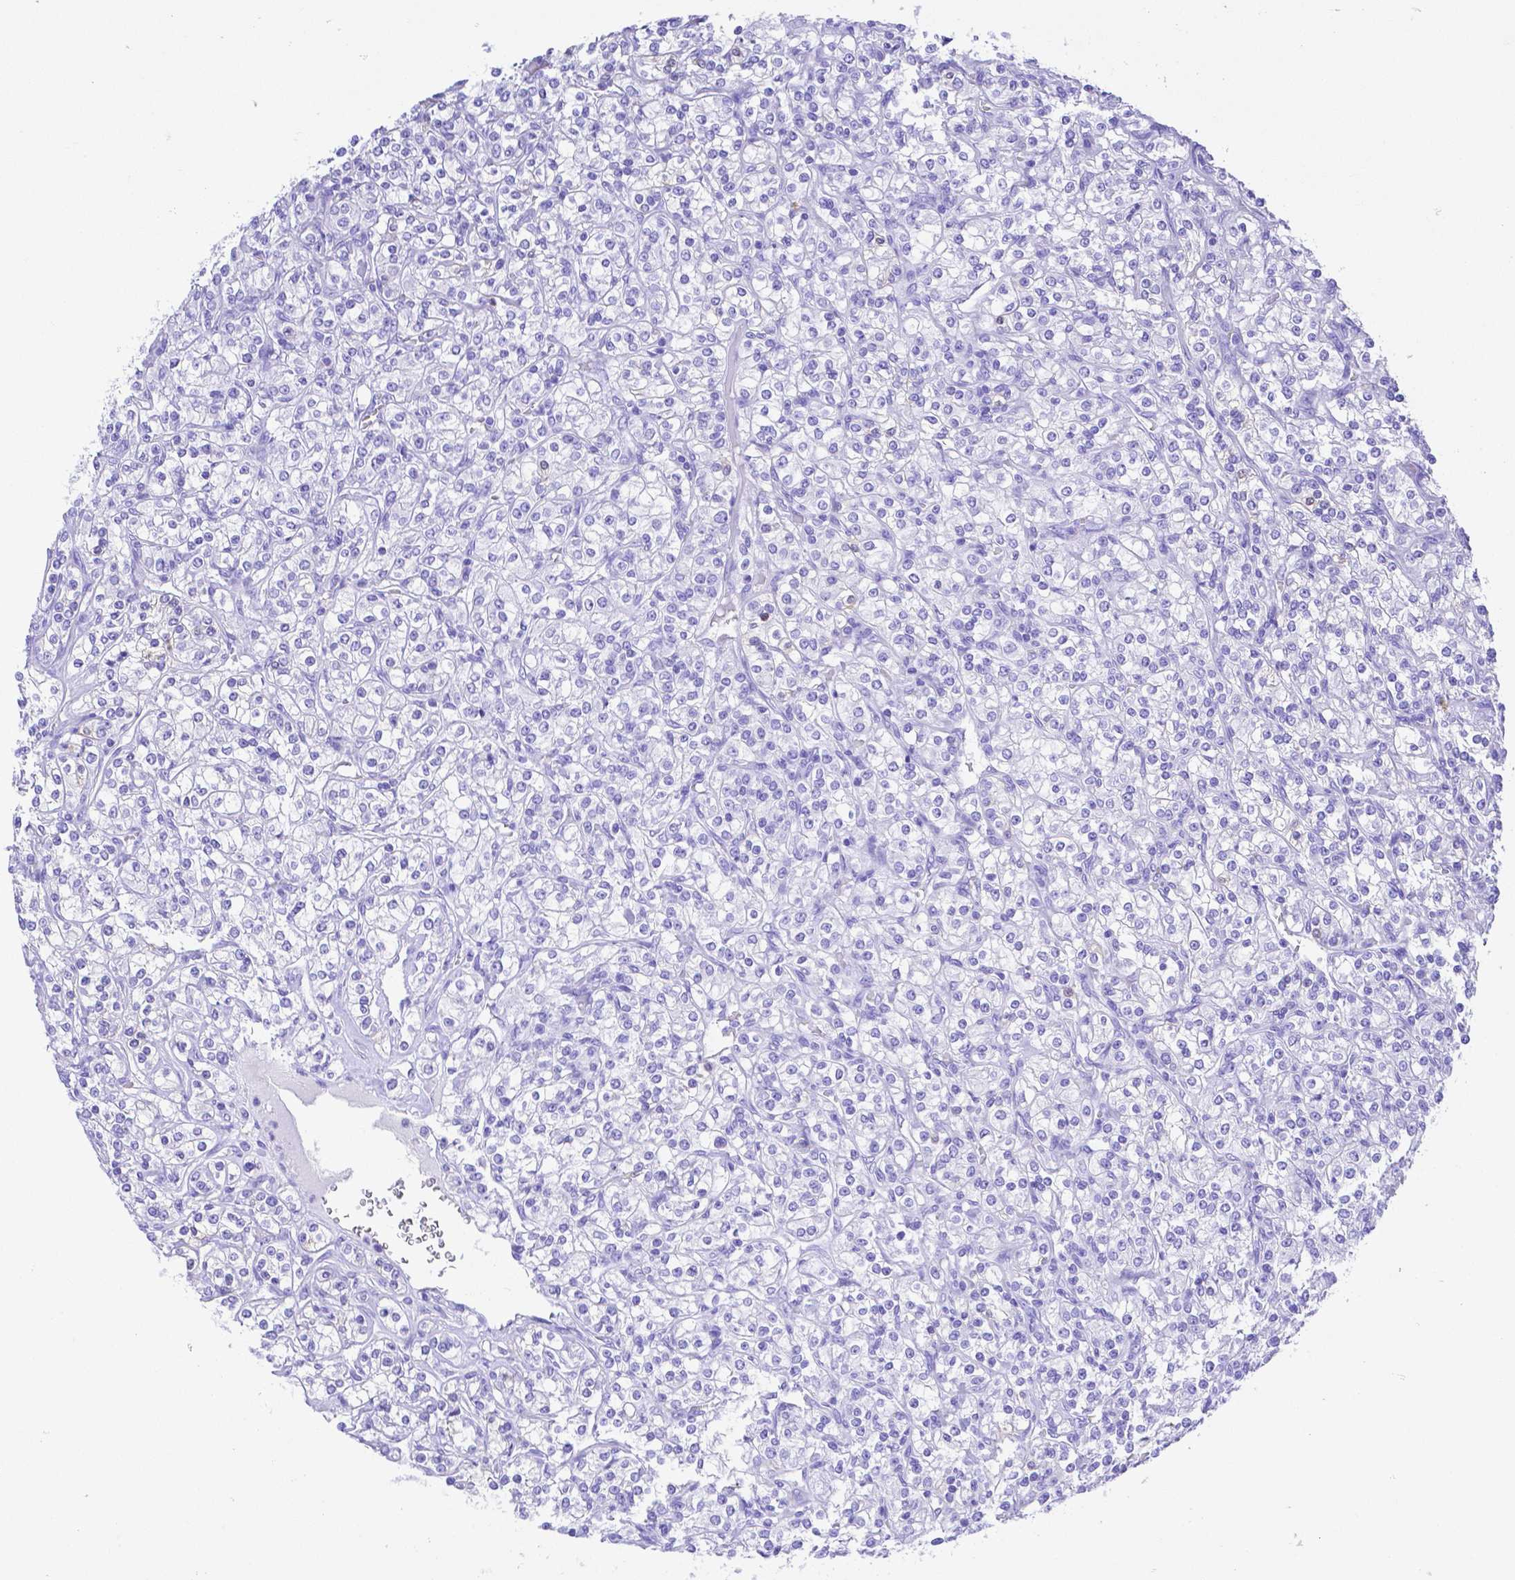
{"staining": {"intensity": "negative", "quantity": "none", "location": "none"}, "tissue": "renal cancer", "cell_type": "Tumor cells", "image_type": "cancer", "snomed": [{"axis": "morphology", "description": "Adenocarcinoma, NOS"}, {"axis": "topography", "description": "Kidney"}], "caption": "High magnification brightfield microscopy of adenocarcinoma (renal) stained with DAB (3,3'-diaminobenzidine) (brown) and counterstained with hematoxylin (blue): tumor cells show no significant staining.", "gene": "SMR3A", "patient": {"sex": "male", "age": 77}}